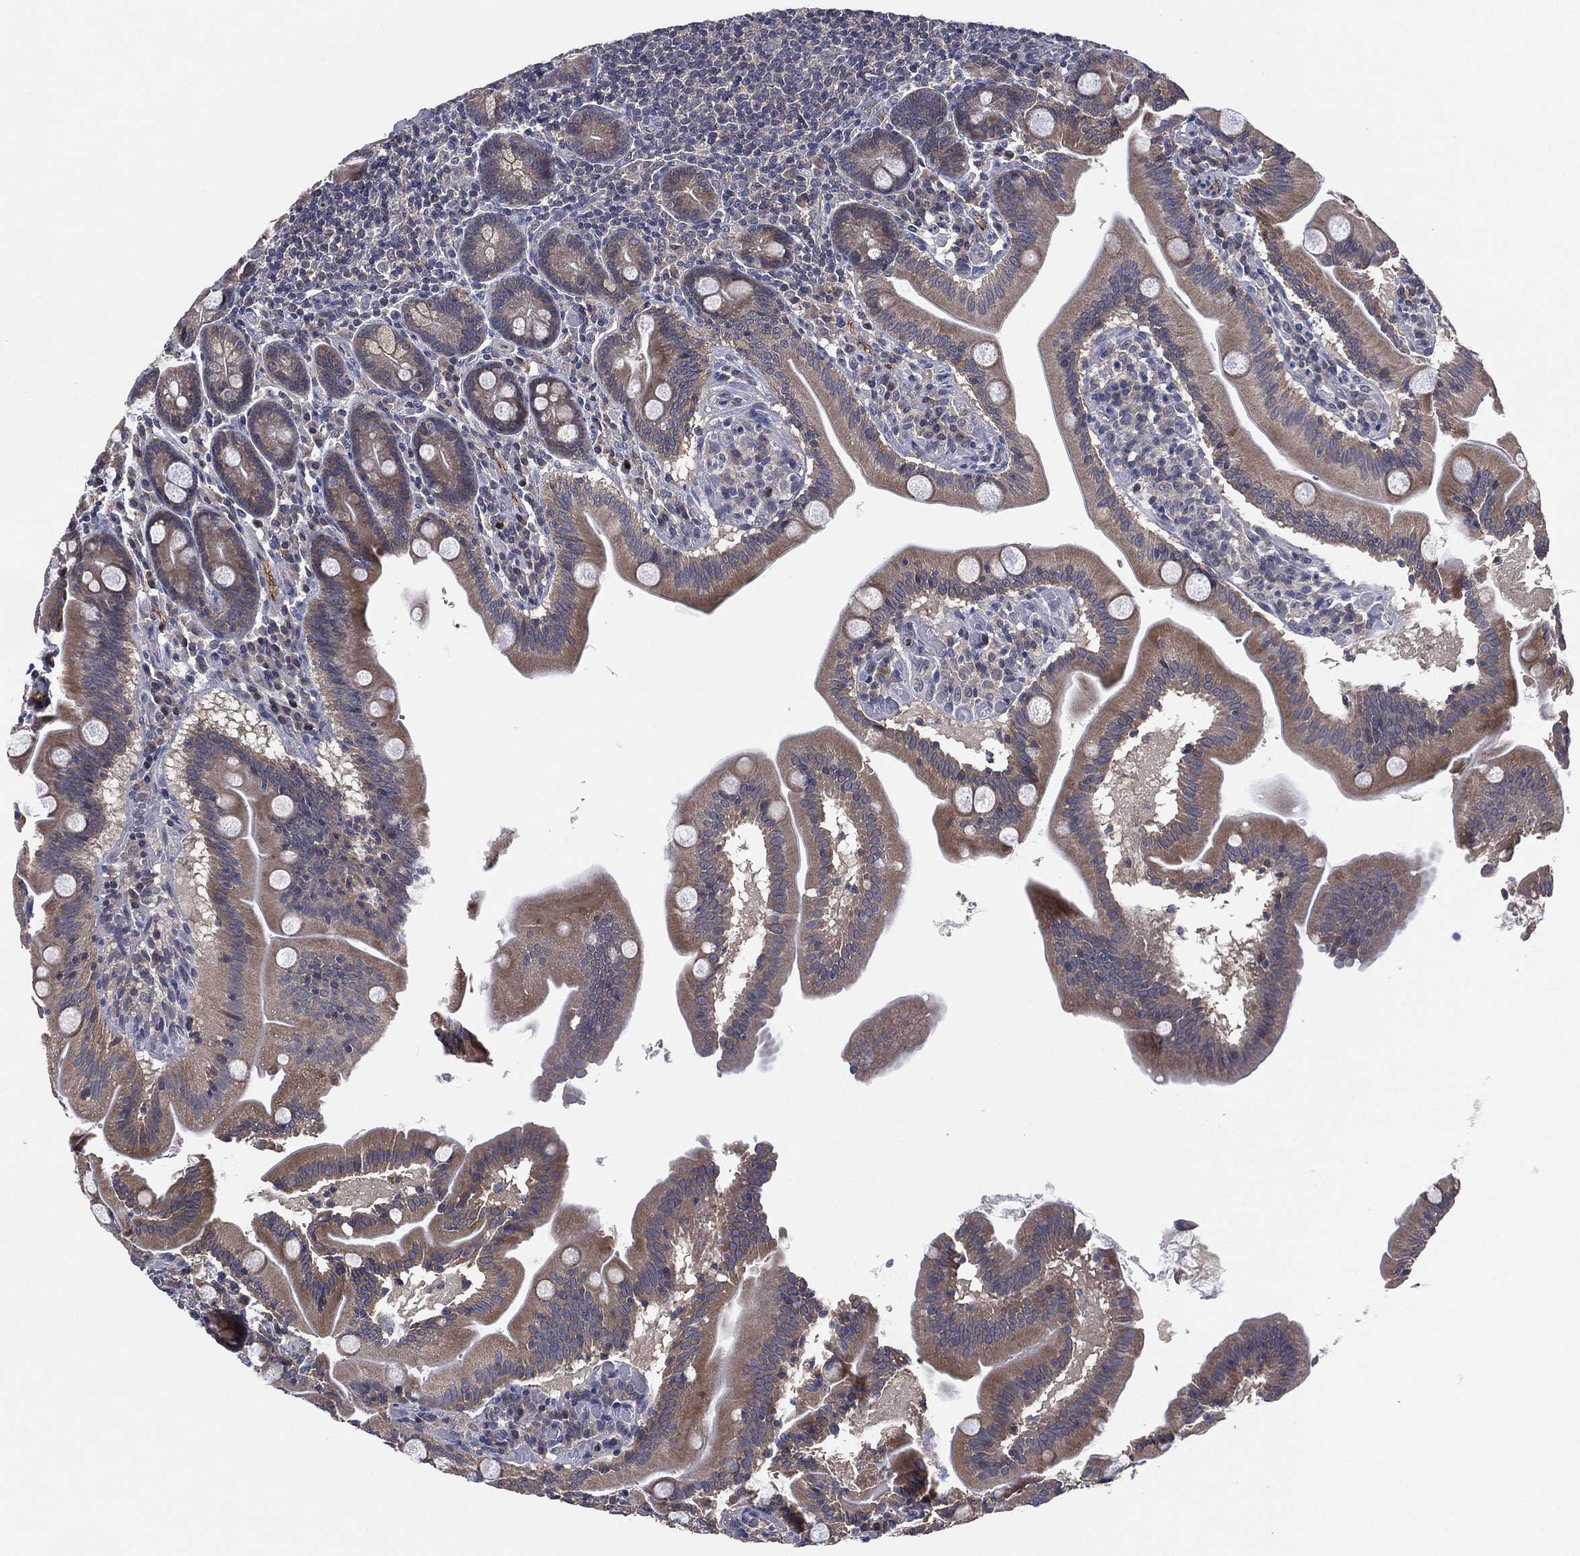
{"staining": {"intensity": "moderate", "quantity": "25%-75%", "location": "cytoplasmic/membranous"}, "tissue": "small intestine", "cell_type": "Glandular cells", "image_type": "normal", "snomed": [{"axis": "morphology", "description": "Normal tissue, NOS"}, {"axis": "topography", "description": "Small intestine"}], "caption": "Immunohistochemical staining of normal small intestine exhibits moderate cytoplasmic/membranous protein positivity in approximately 25%-75% of glandular cells.", "gene": "MPP7", "patient": {"sex": "male", "age": 37}}